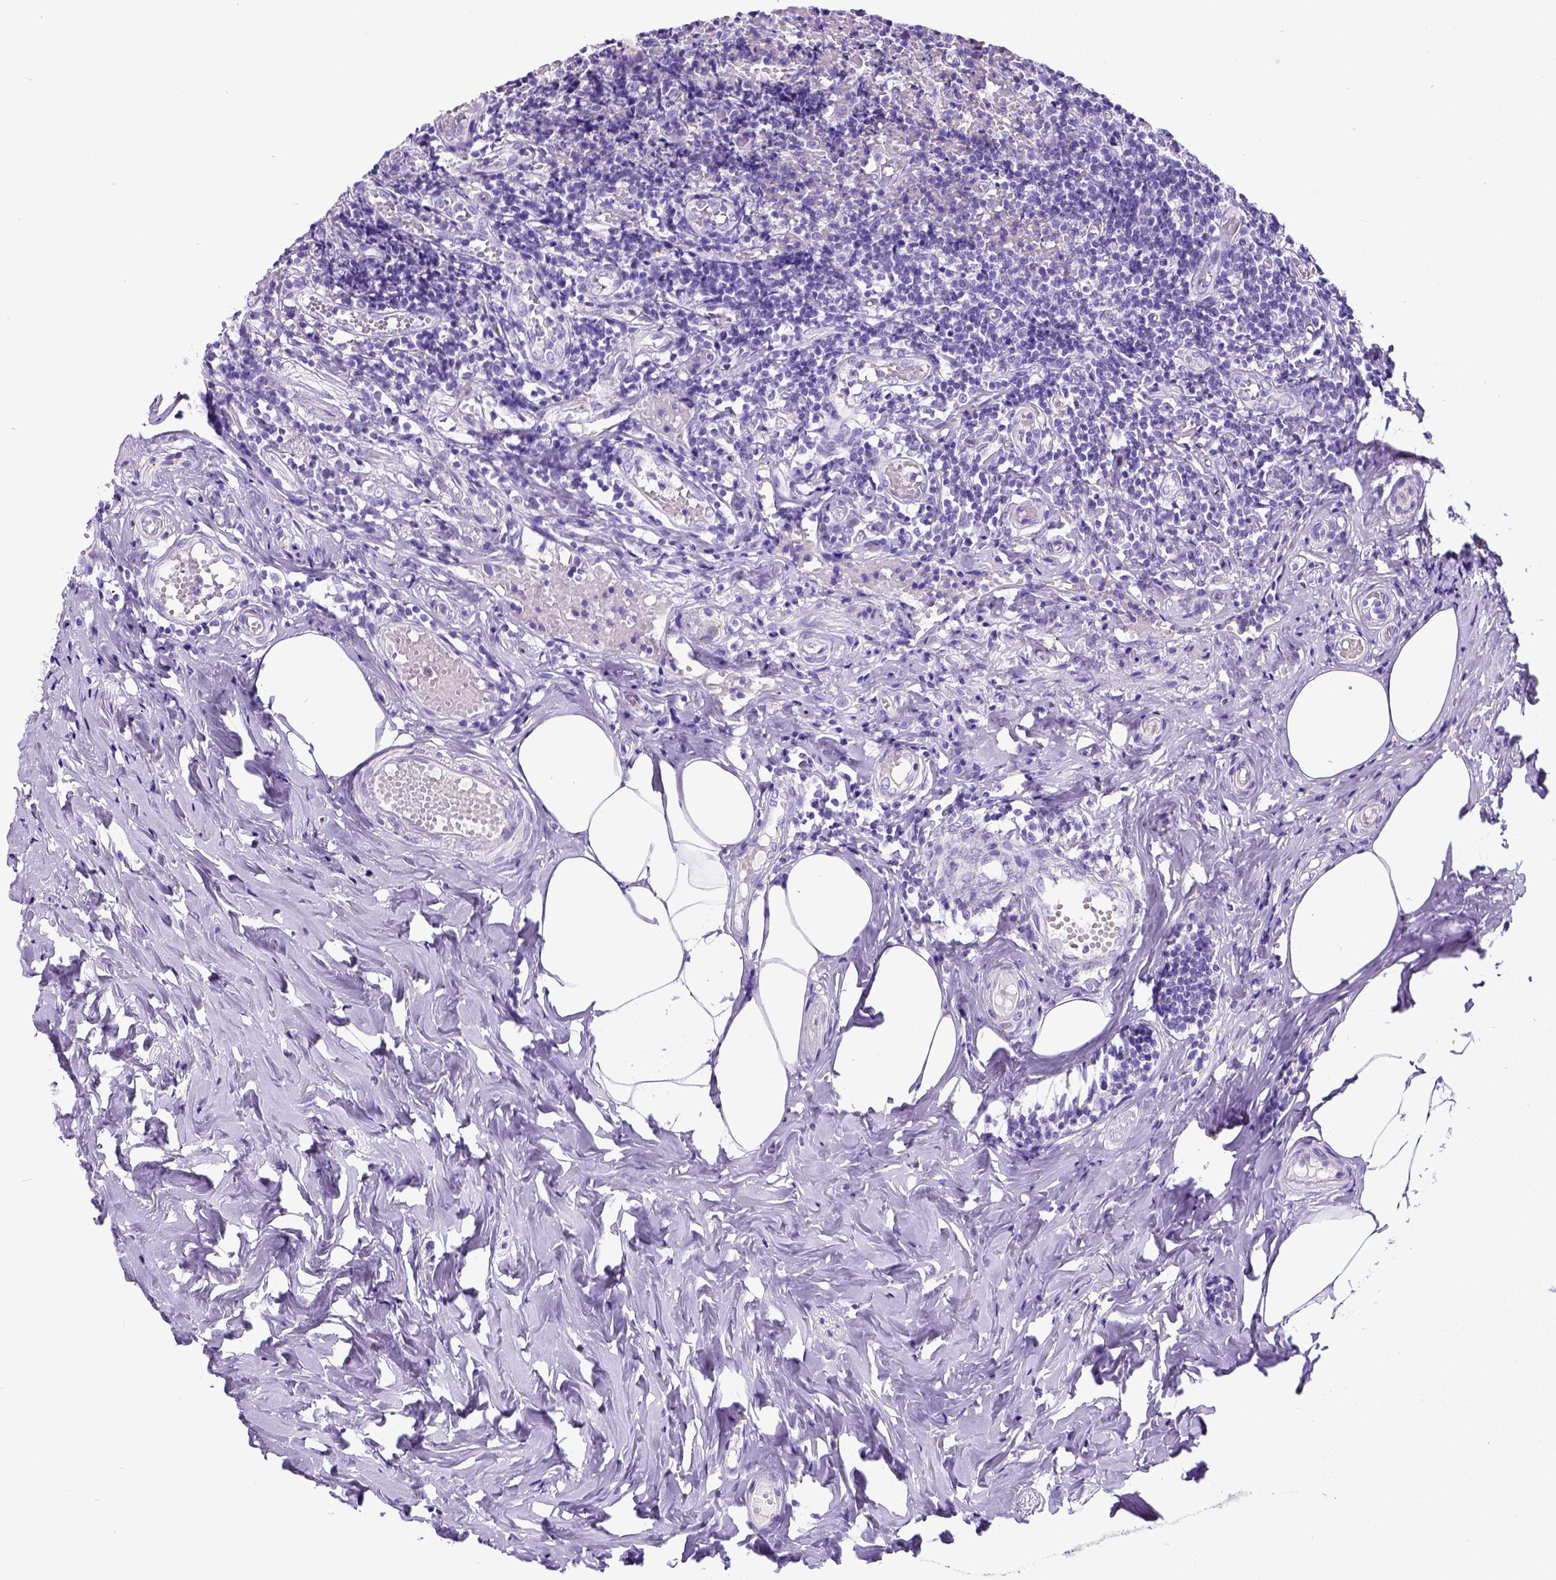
{"staining": {"intensity": "moderate", "quantity": ">75%", "location": "nuclear"}, "tissue": "appendix", "cell_type": "Glandular cells", "image_type": "normal", "snomed": [{"axis": "morphology", "description": "Normal tissue, NOS"}, {"axis": "topography", "description": "Appendix"}], "caption": "Immunohistochemical staining of unremarkable appendix demonstrates medium levels of moderate nuclear positivity in about >75% of glandular cells. The protein of interest is stained brown, and the nuclei are stained in blue (DAB (3,3'-diaminobenzidine) IHC with brightfield microscopy, high magnification).", "gene": "SATB2", "patient": {"sex": "female", "age": 32}}